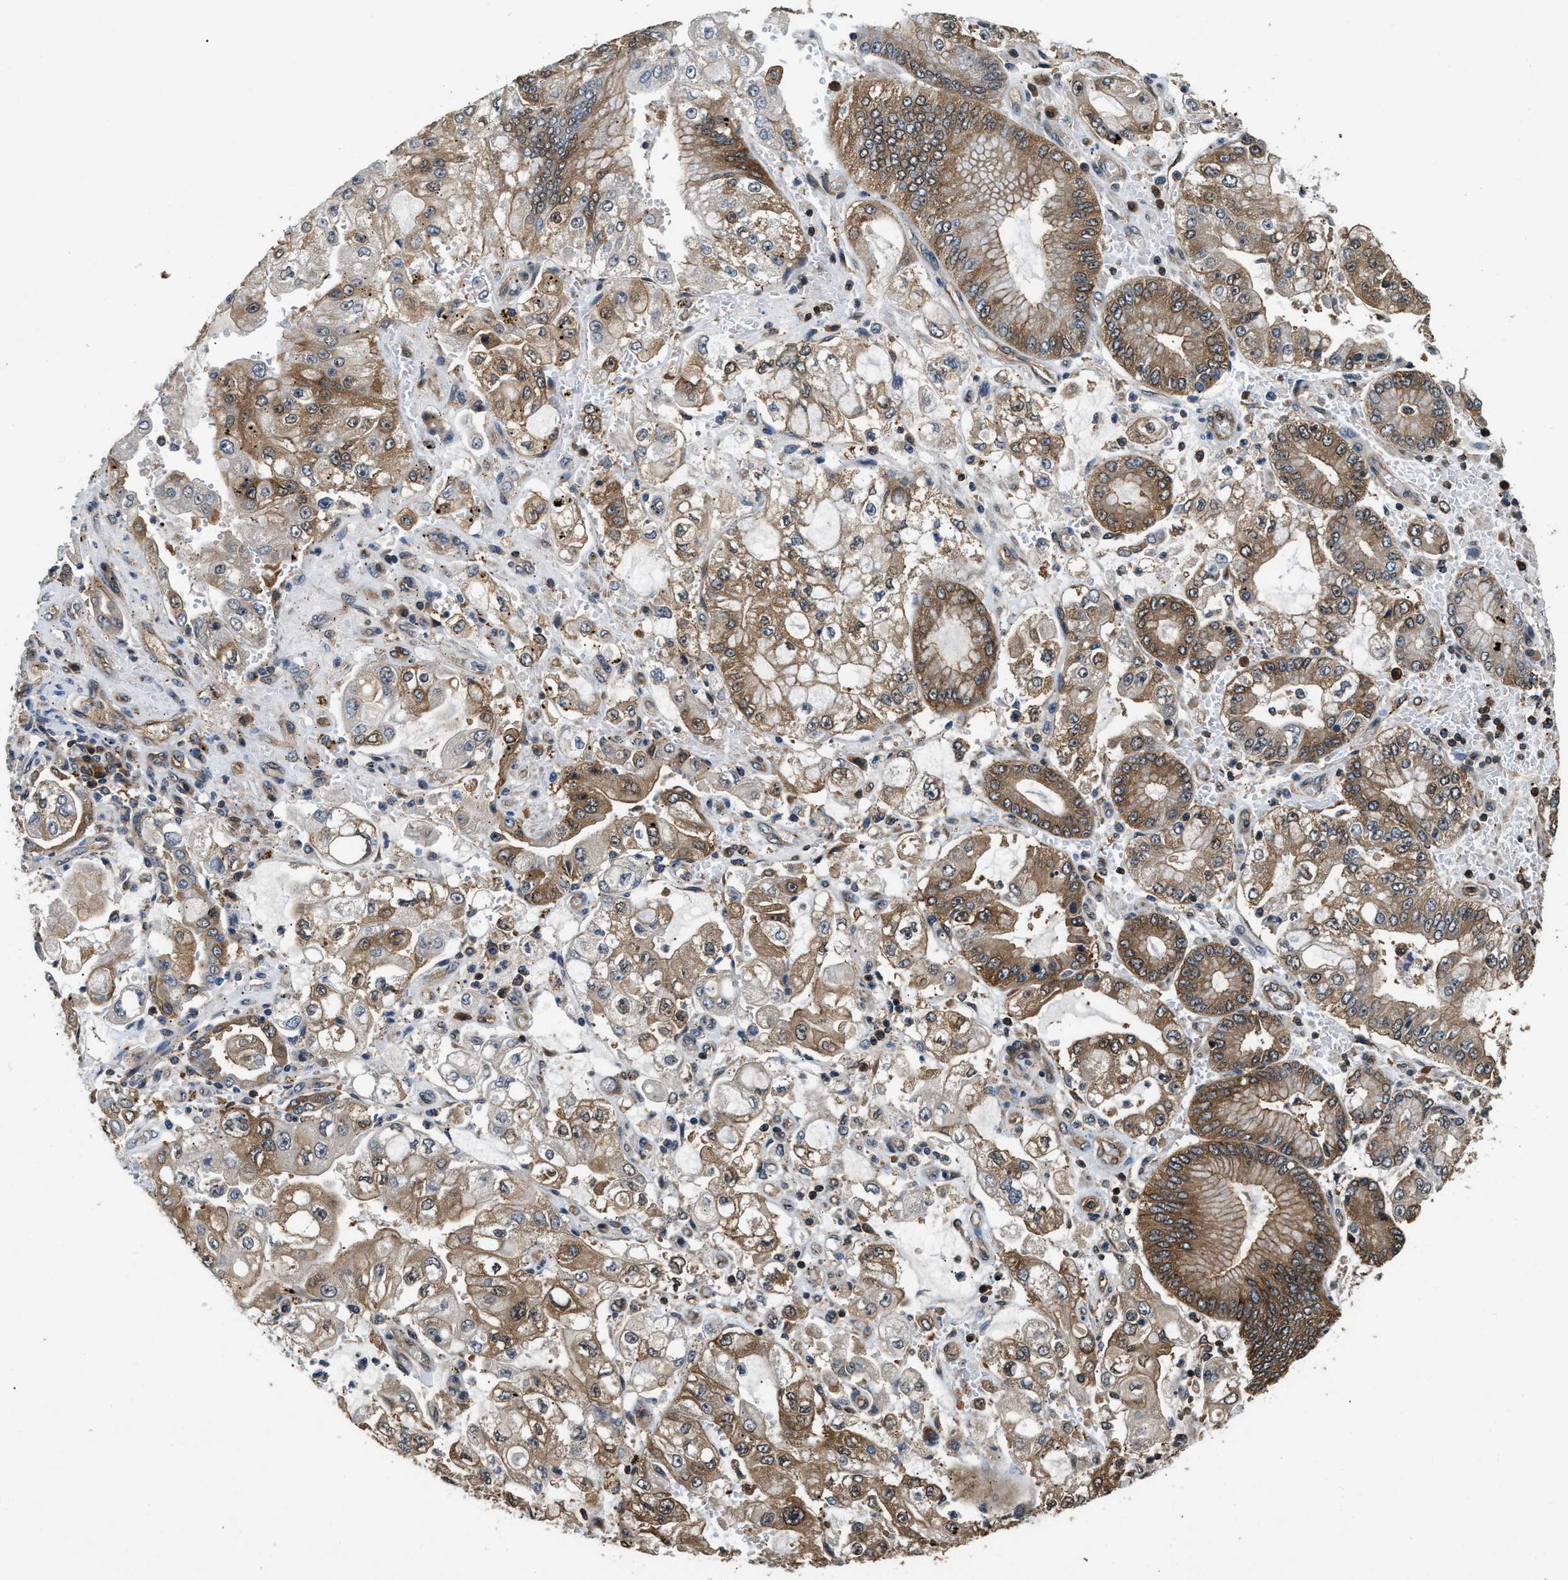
{"staining": {"intensity": "moderate", "quantity": ">75%", "location": "cytoplasmic/membranous"}, "tissue": "stomach cancer", "cell_type": "Tumor cells", "image_type": "cancer", "snomed": [{"axis": "morphology", "description": "Adenocarcinoma, NOS"}, {"axis": "topography", "description": "Stomach"}], "caption": "This photomicrograph displays stomach cancer stained with immunohistochemistry (IHC) to label a protein in brown. The cytoplasmic/membranous of tumor cells show moderate positivity for the protein. Nuclei are counter-stained blue.", "gene": "DNAJC2", "patient": {"sex": "male", "age": 76}}